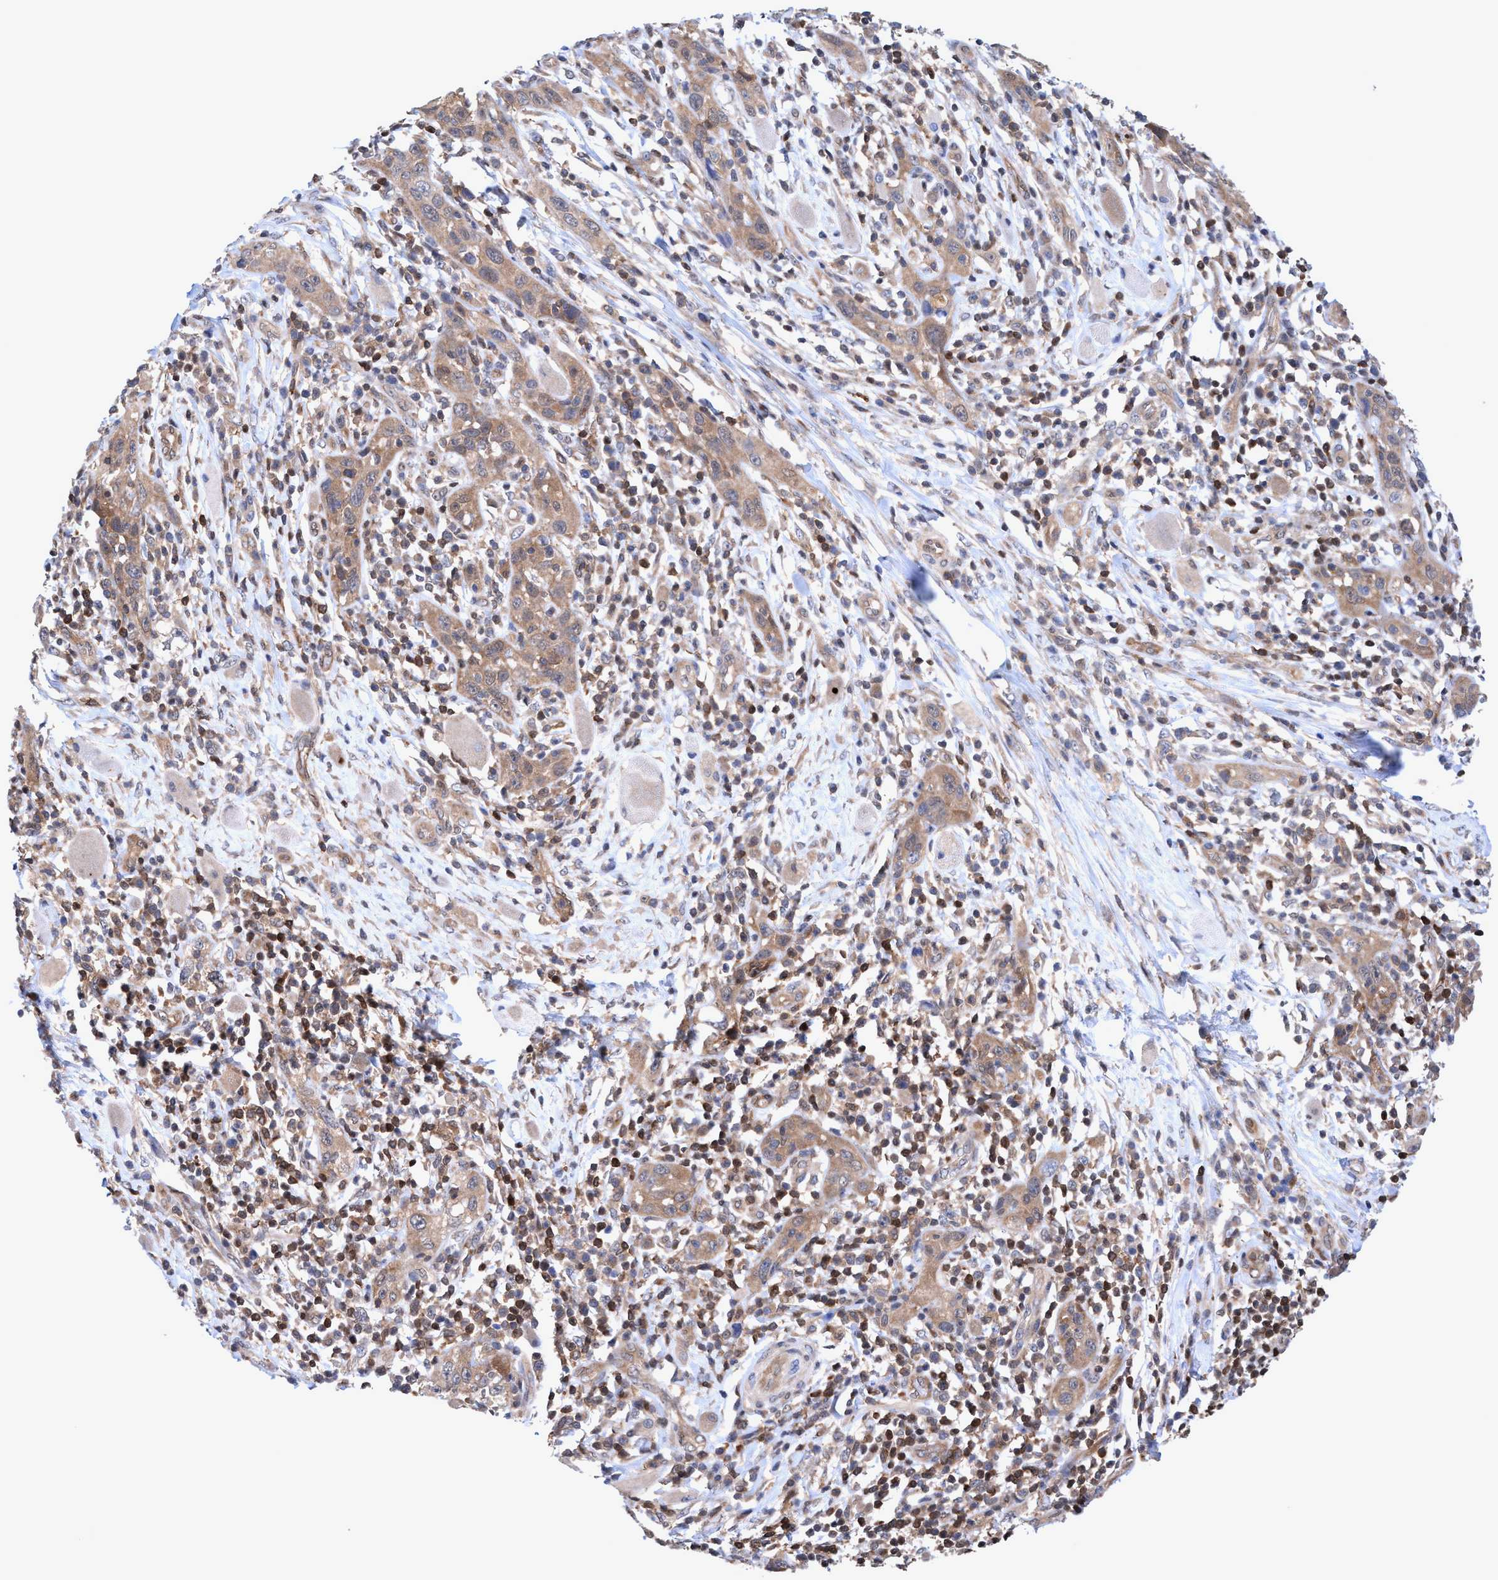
{"staining": {"intensity": "weak", "quantity": ">75%", "location": "cytoplasmic/membranous"}, "tissue": "skin cancer", "cell_type": "Tumor cells", "image_type": "cancer", "snomed": [{"axis": "morphology", "description": "Squamous cell carcinoma, NOS"}, {"axis": "topography", "description": "Skin"}], "caption": "Protein staining demonstrates weak cytoplasmic/membranous expression in approximately >75% of tumor cells in skin cancer (squamous cell carcinoma).", "gene": "GLOD4", "patient": {"sex": "female", "age": 88}}